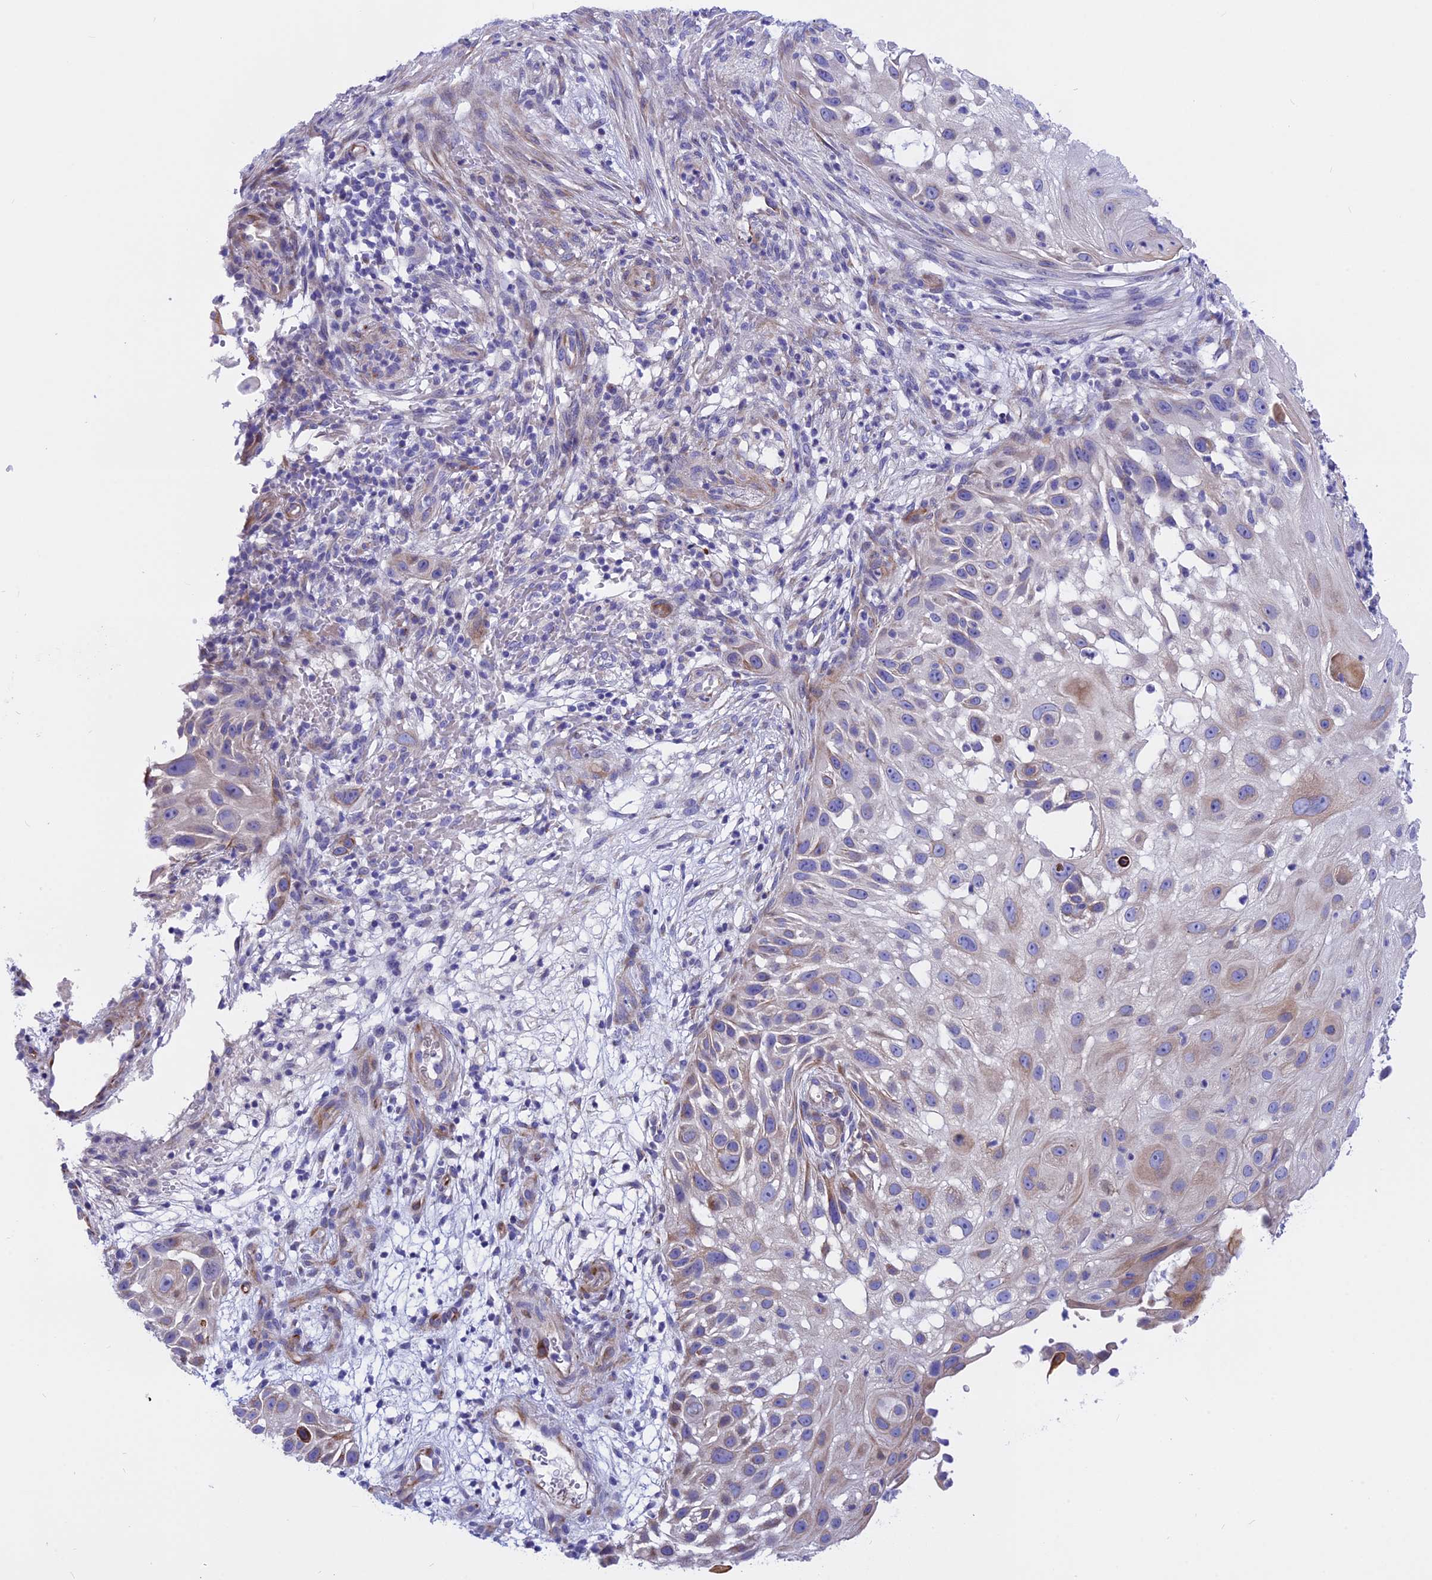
{"staining": {"intensity": "weak", "quantity": "<25%", "location": "cytoplasmic/membranous"}, "tissue": "skin cancer", "cell_type": "Tumor cells", "image_type": "cancer", "snomed": [{"axis": "morphology", "description": "Squamous cell carcinoma, NOS"}, {"axis": "topography", "description": "Skin"}], "caption": "This is a histopathology image of IHC staining of skin squamous cell carcinoma, which shows no expression in tumor cells. (DAB immunohistochemistry (IHC) with hematoxylin counter stain).", "gene": "TMEM138", "patient": {"sex": "female", "age": 44}}